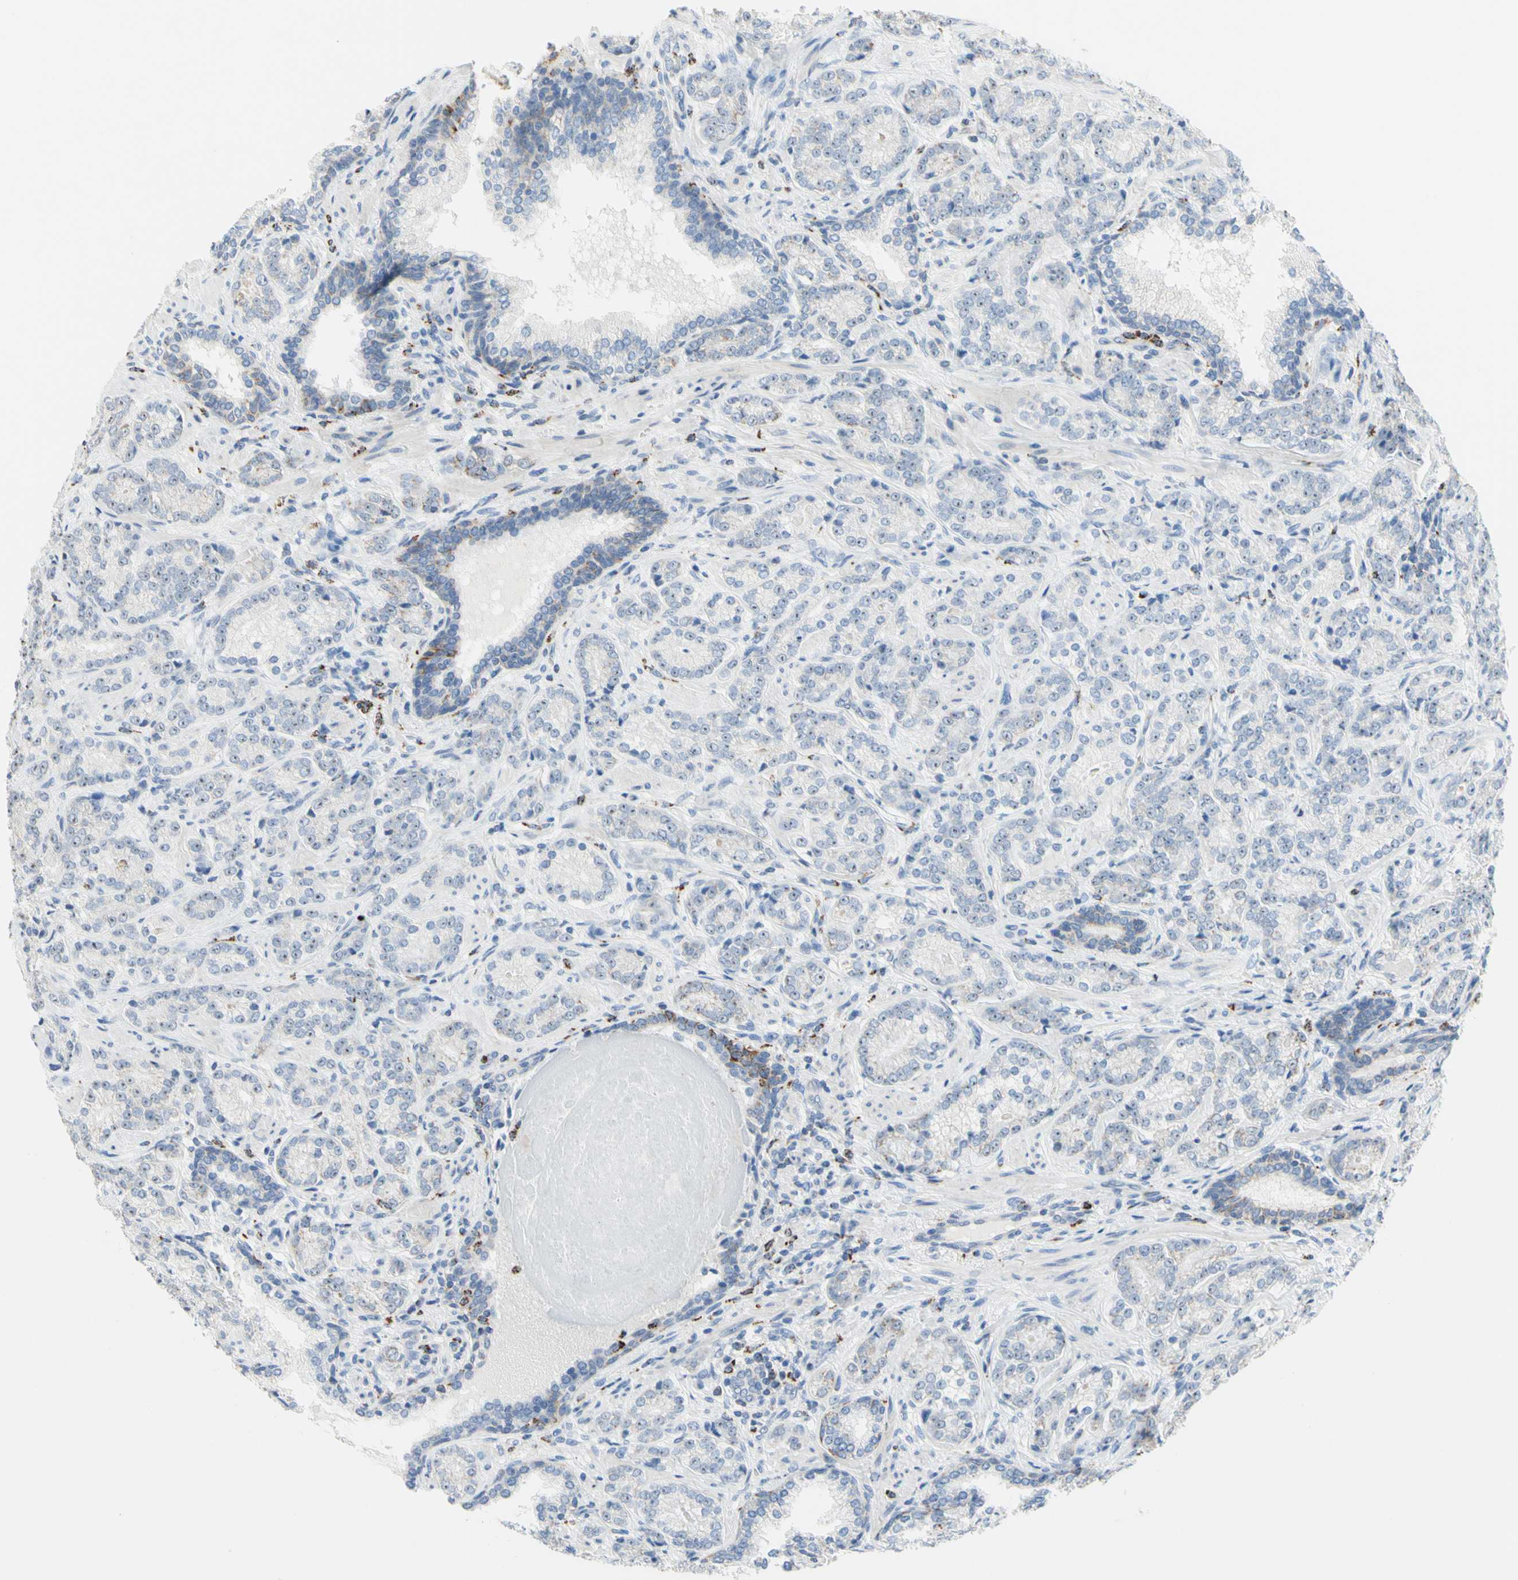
{"staining": {"intensity": "negative", "quantity": "none", "location": "none"}, "tissue": "prostate cancer", "cell_type": "Tumor cells", "image_type": "cancer", "snomed": [{"axis": "morphology", "description": "Adenocarcinoma, High grade"}, {"axis": "topography", "description": "Prostate"}], "caption": "This is an immunohistochemistry (IHC) micrograph of human prostate cancer (high-grade adenocarcinoma). There is no positivity in tumor cells.", "gene": "CYSLTR1", "patient": {"sex": "male", "age": 61}}